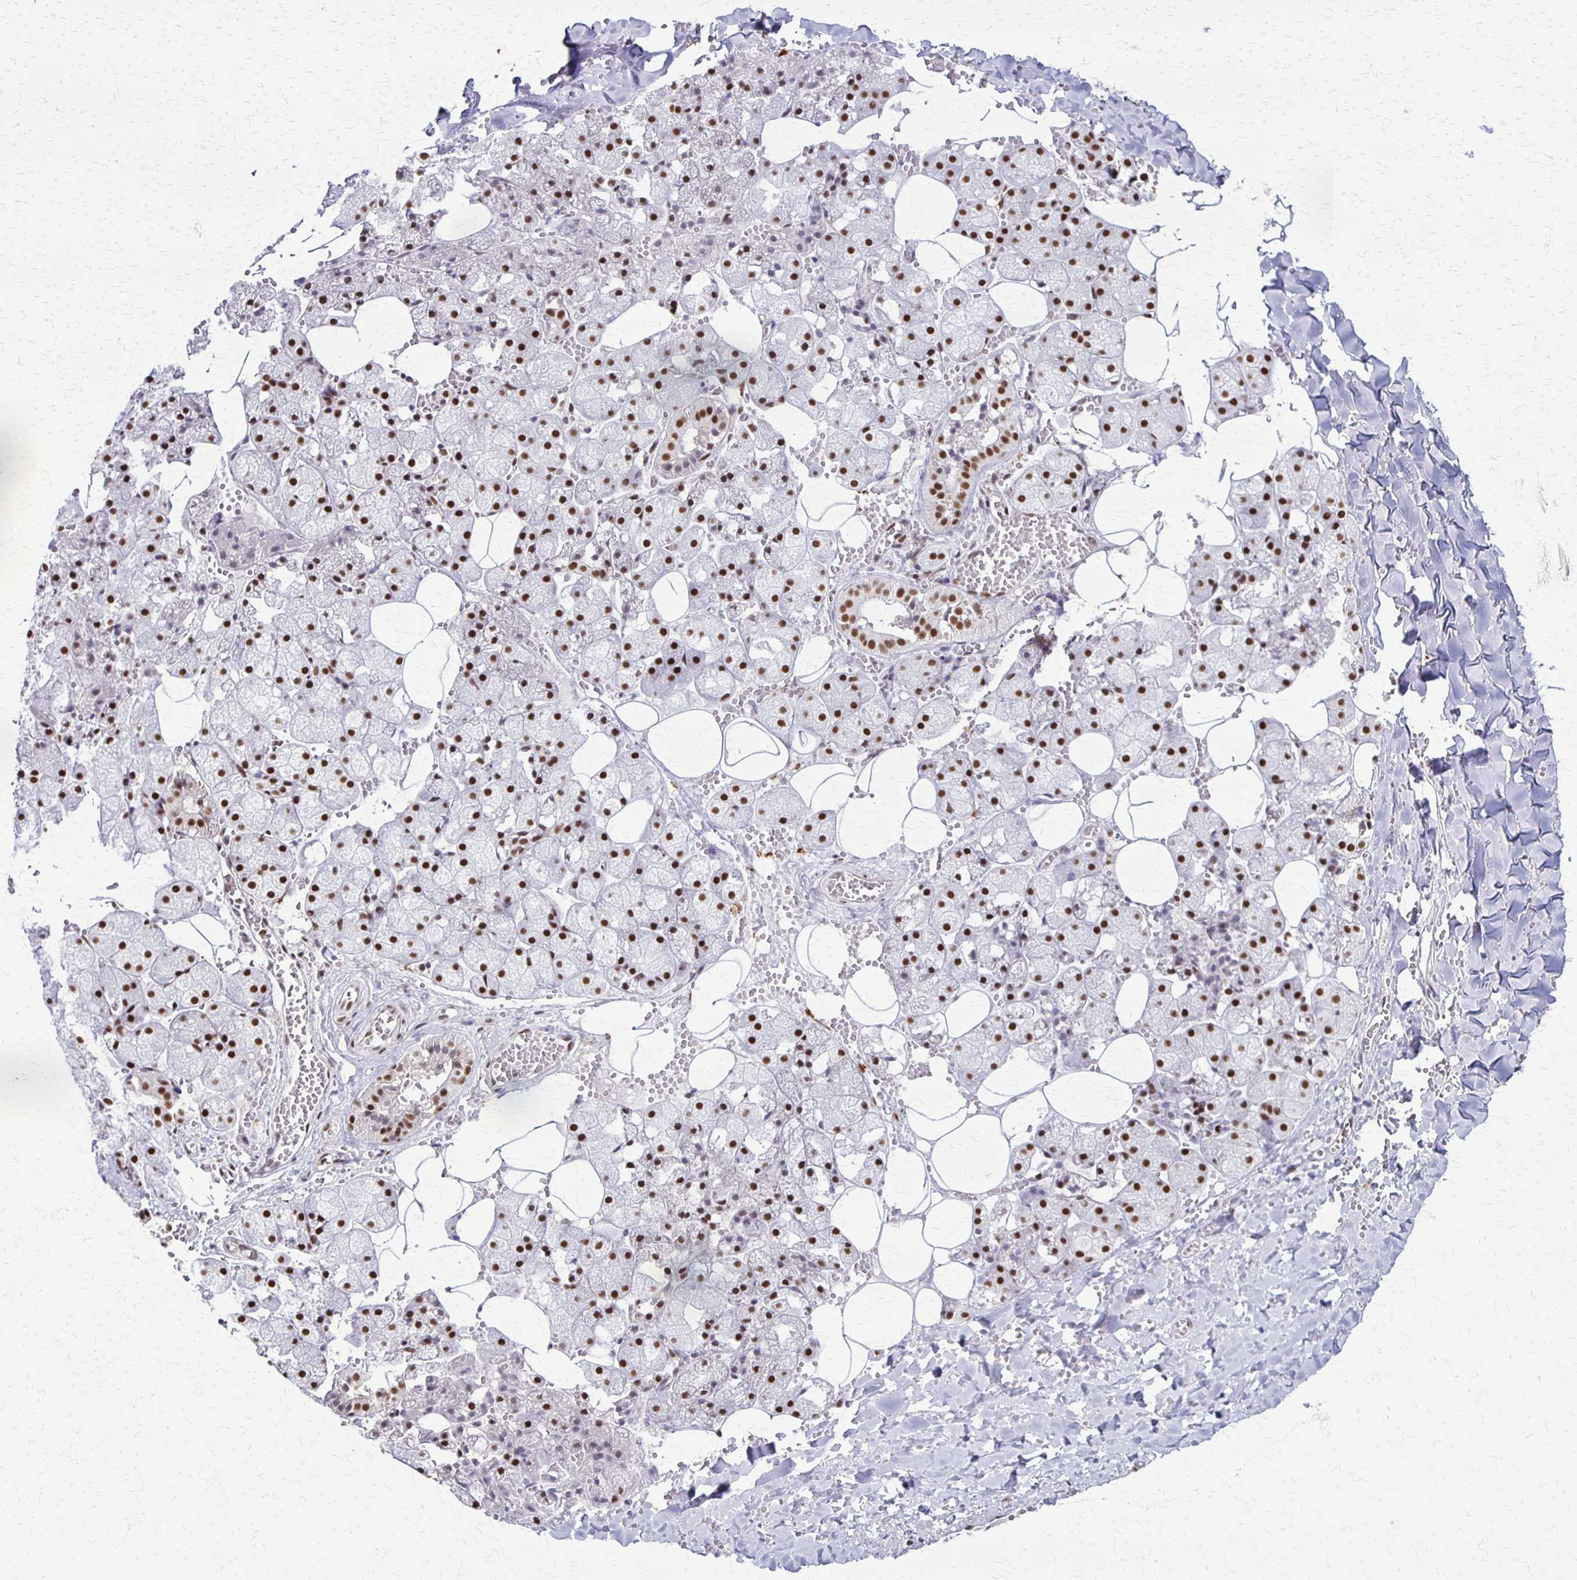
{"staining": {"intensity": "strong", "quantity": ">75%", "location": "nuclear"}, "tissue": "salivary gland", "cell_type": "Glandular cells", "image_type": "normal", "snomed": [{"axis": "morphology", "description": "Normal tissue, NOS"}, {"axis": "topography", "description": "Salivary gland"}, {"axis": "topography", "description": "Peripheral nerve tissue"}], "caption": "A brown stain shows strong nuclear staining of a protein in glandular cells of benign salivary gland.", "gene": "XRCC6", "patient": {"sex": "male", "age": 38}}